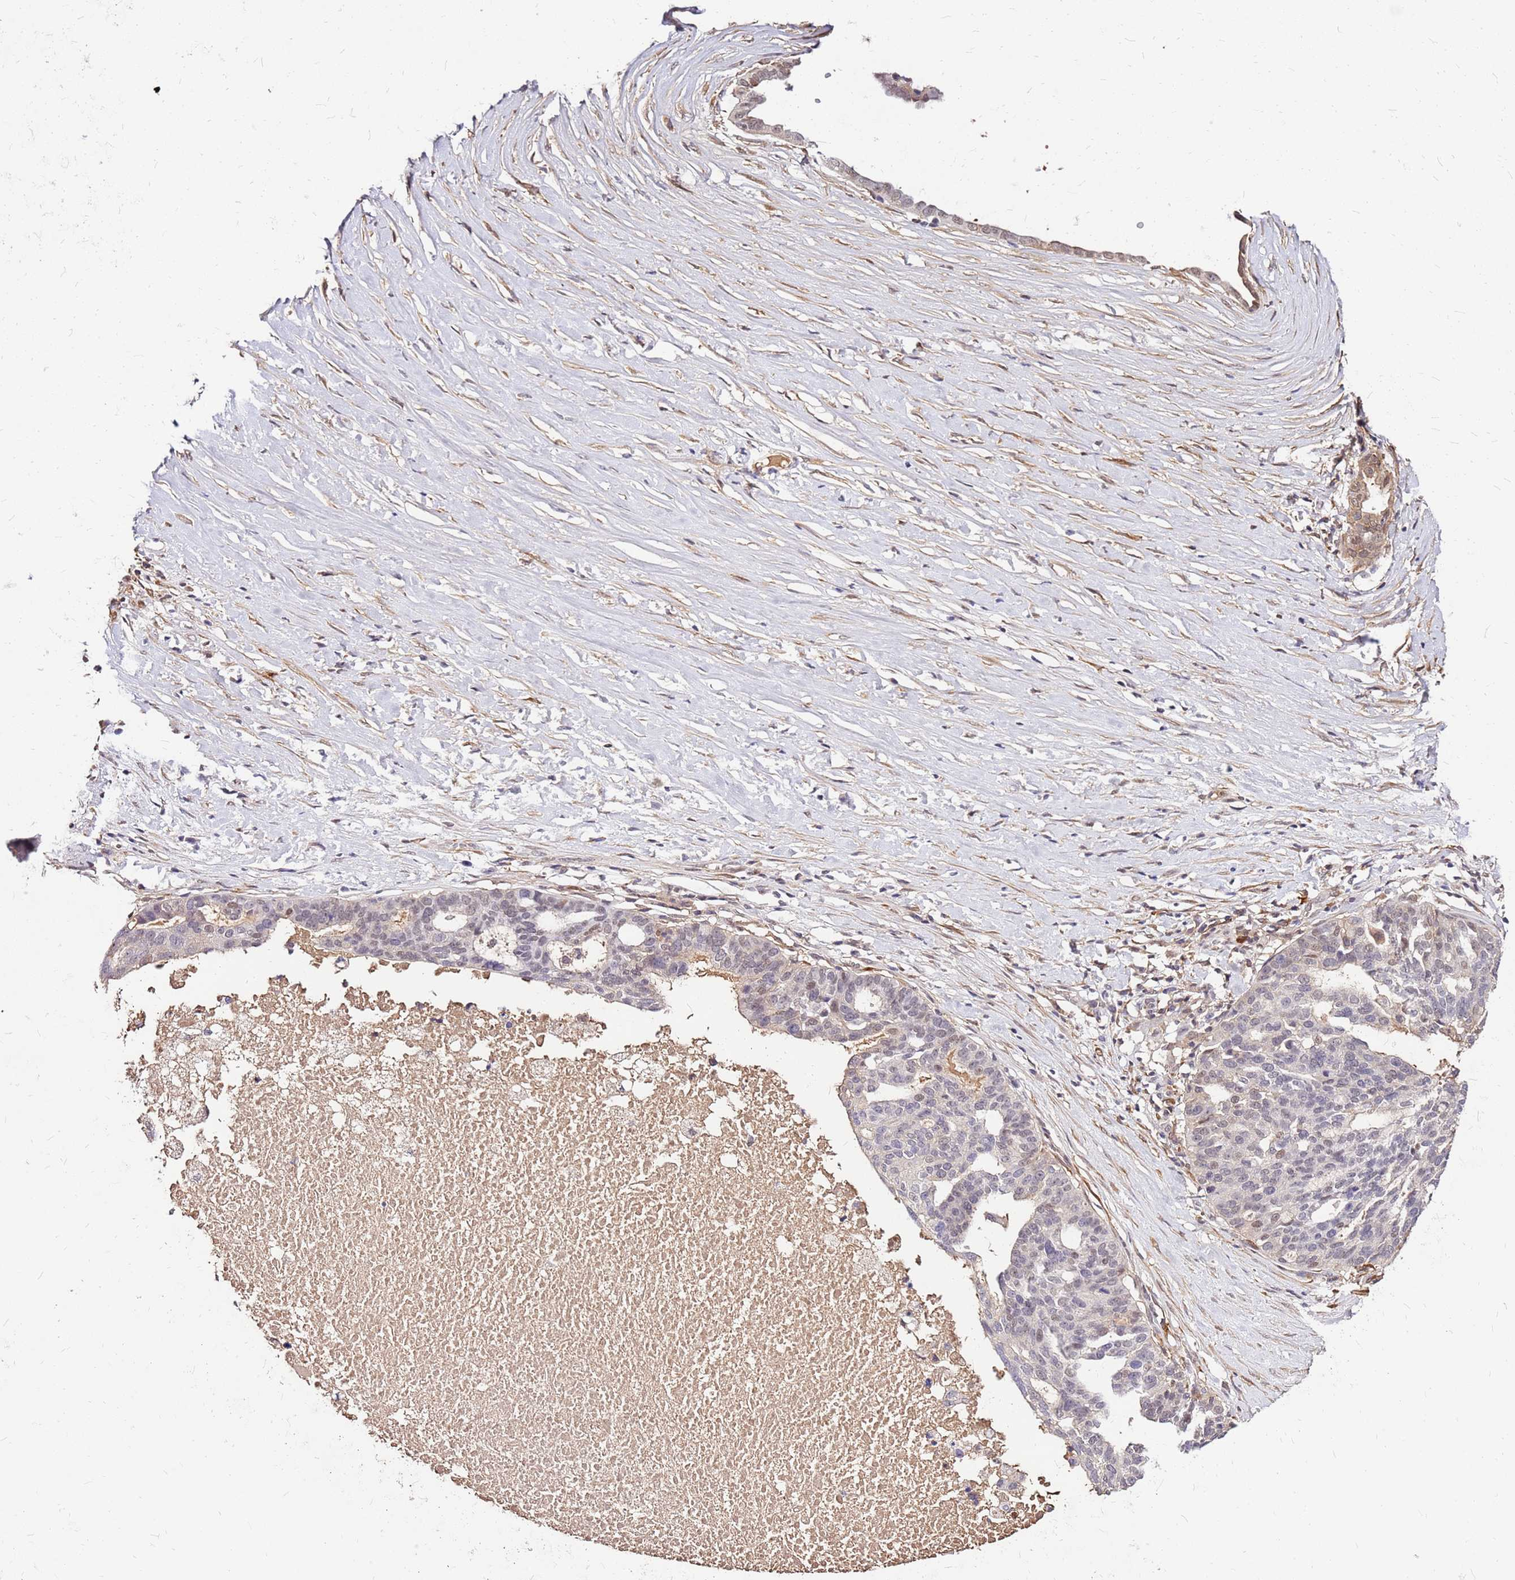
{"staining": {"intensity": "moderate", "quantity": "<25%", "location": "nuclear"}, "tissue": "ovarian cancer", "cell_type": "Tumor cells", "image_type": "cancer", "snomed": [{"axis": "morphology", "description": "Cystadenocarcinoma, serous, NOS"}, {"axis": "topography", "description": "Ovary"}], "caption": "DAB (3,3'-diaminobenzidine) immunohistochemical staining of serous cystadenocarcinoma (ovarian) shows moderate nuclear protein positivity in approximately <25% of tumor cells.", "gene": "ALDH1A3", "patient": {"sex": "female", "age": 59}}